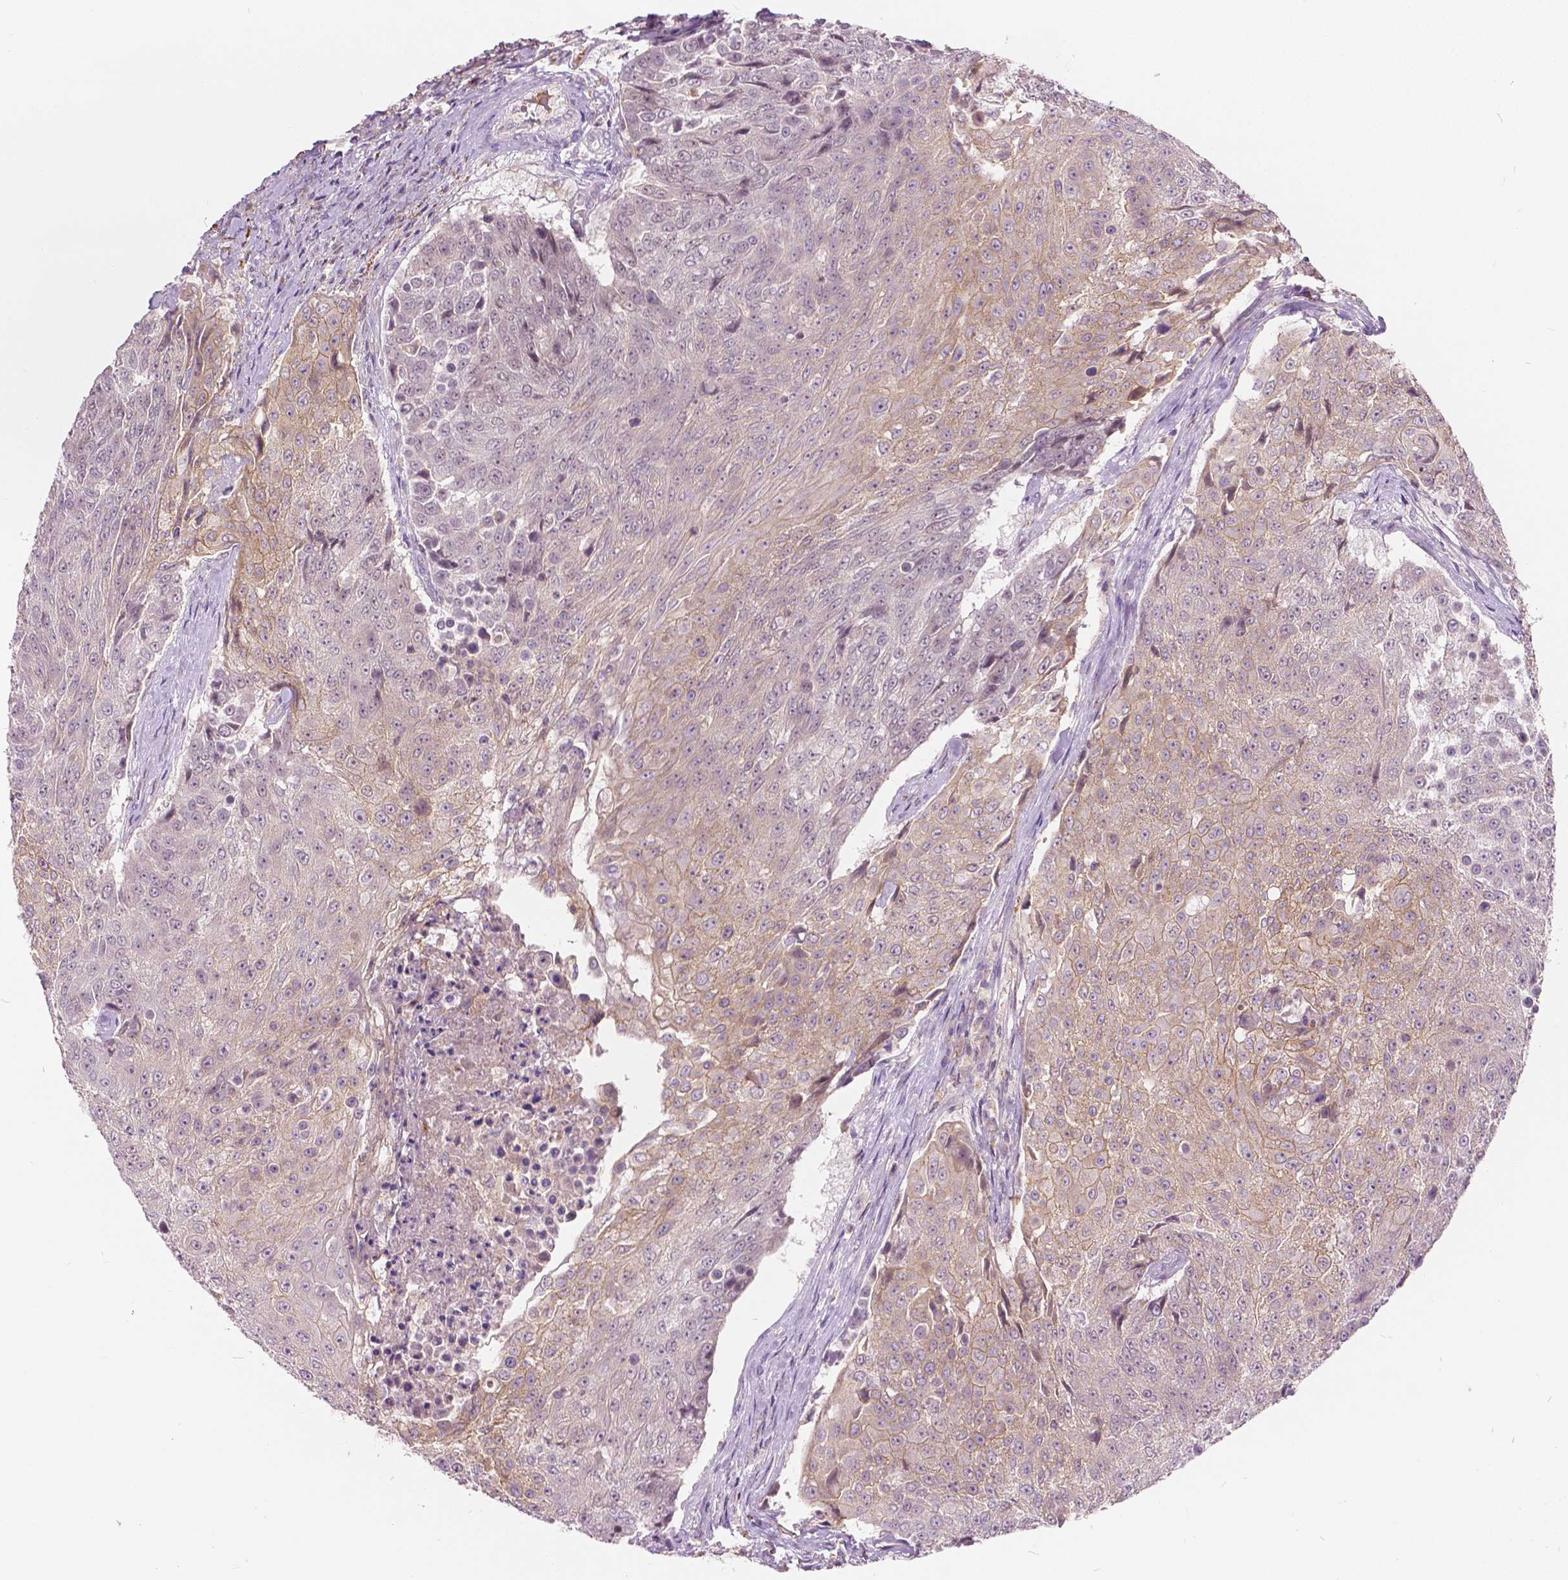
{"staining": {"intensity": "weak", "quantity": "<25%", "location": "cytoplasmic/membranous"}, "tissue": "urothelial cancer", "cell_type": "Tumor cells", "image_type": "cancer", "snomed": [{"axis": "morphology", "description": "Urothelial carcinoma, High grade"}, {"axis": "topography", "description": "Urinary bladder"}], "caption": "This is a photomicrograph of immunohistochemistry (IHC) staining of urothelial cancer, which shows no positivity in tumor cells. The staining was performed using DAB (3,3'-diaminobenzidine) to visualize the protein expression in brown, while the nuclei were stained in blue with hematoxylin (Magnification: 20x).", "gene": "DLX6", "patient": {"sex": "female", "age": 63}}